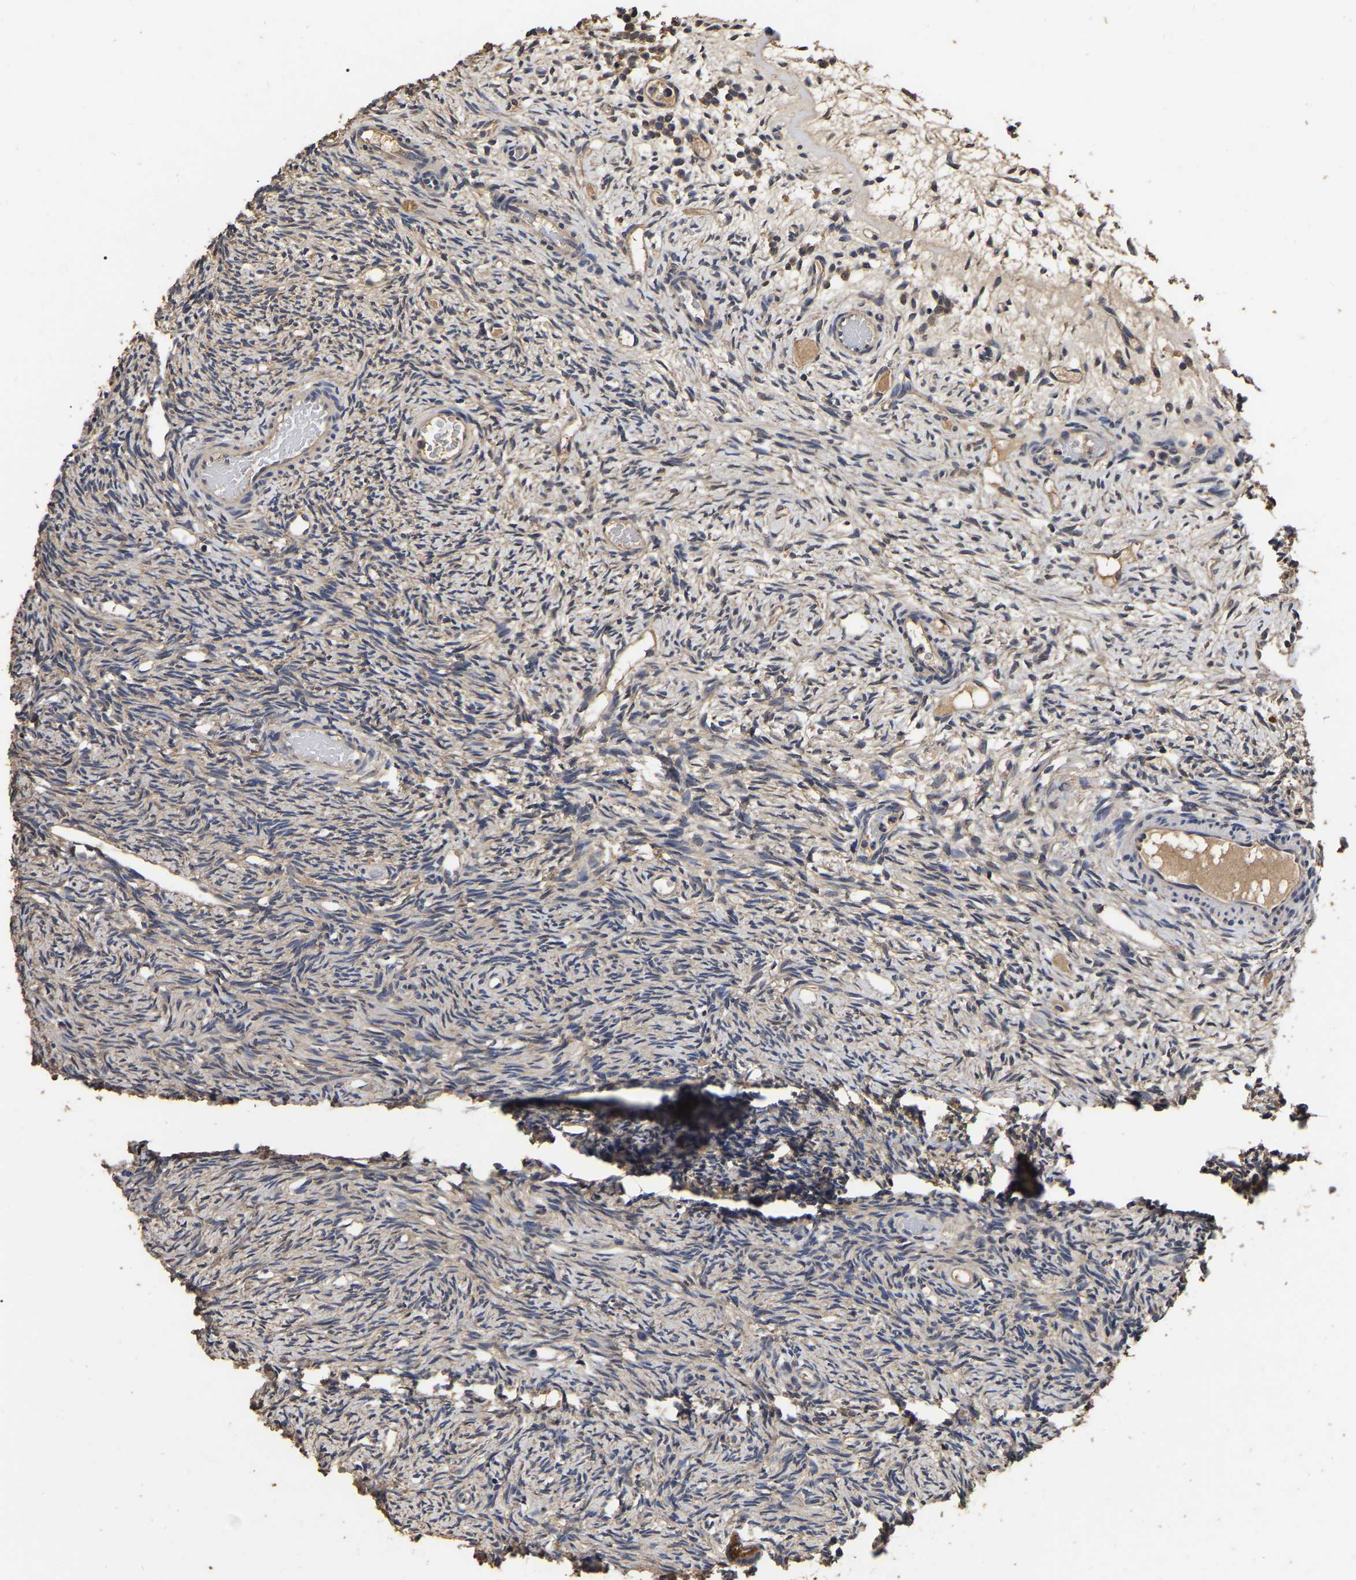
{"staining": {"intensity": "moderate", "quantity": ">75%", "location": "cytoplasmic/membranous"}, "tissue": "ovary", "cell_type": "Follicle cells", "image_type": "normal", "snomed": [{"axis": "morphology", "description": "Normal tissue, NOS"}, {"axis": "topography", "description": "Ovary"}], "caption": "Brown immunohistochemical staining in benign human ovary exhibits moderate cytoplasmic/membranous positivity in about >75% of follicle cells. (brown staining indicates protein expression, while blue staining denotes nuclei).", "gene": "STK32C", "patient": {"sex": "female", "age": 33}}